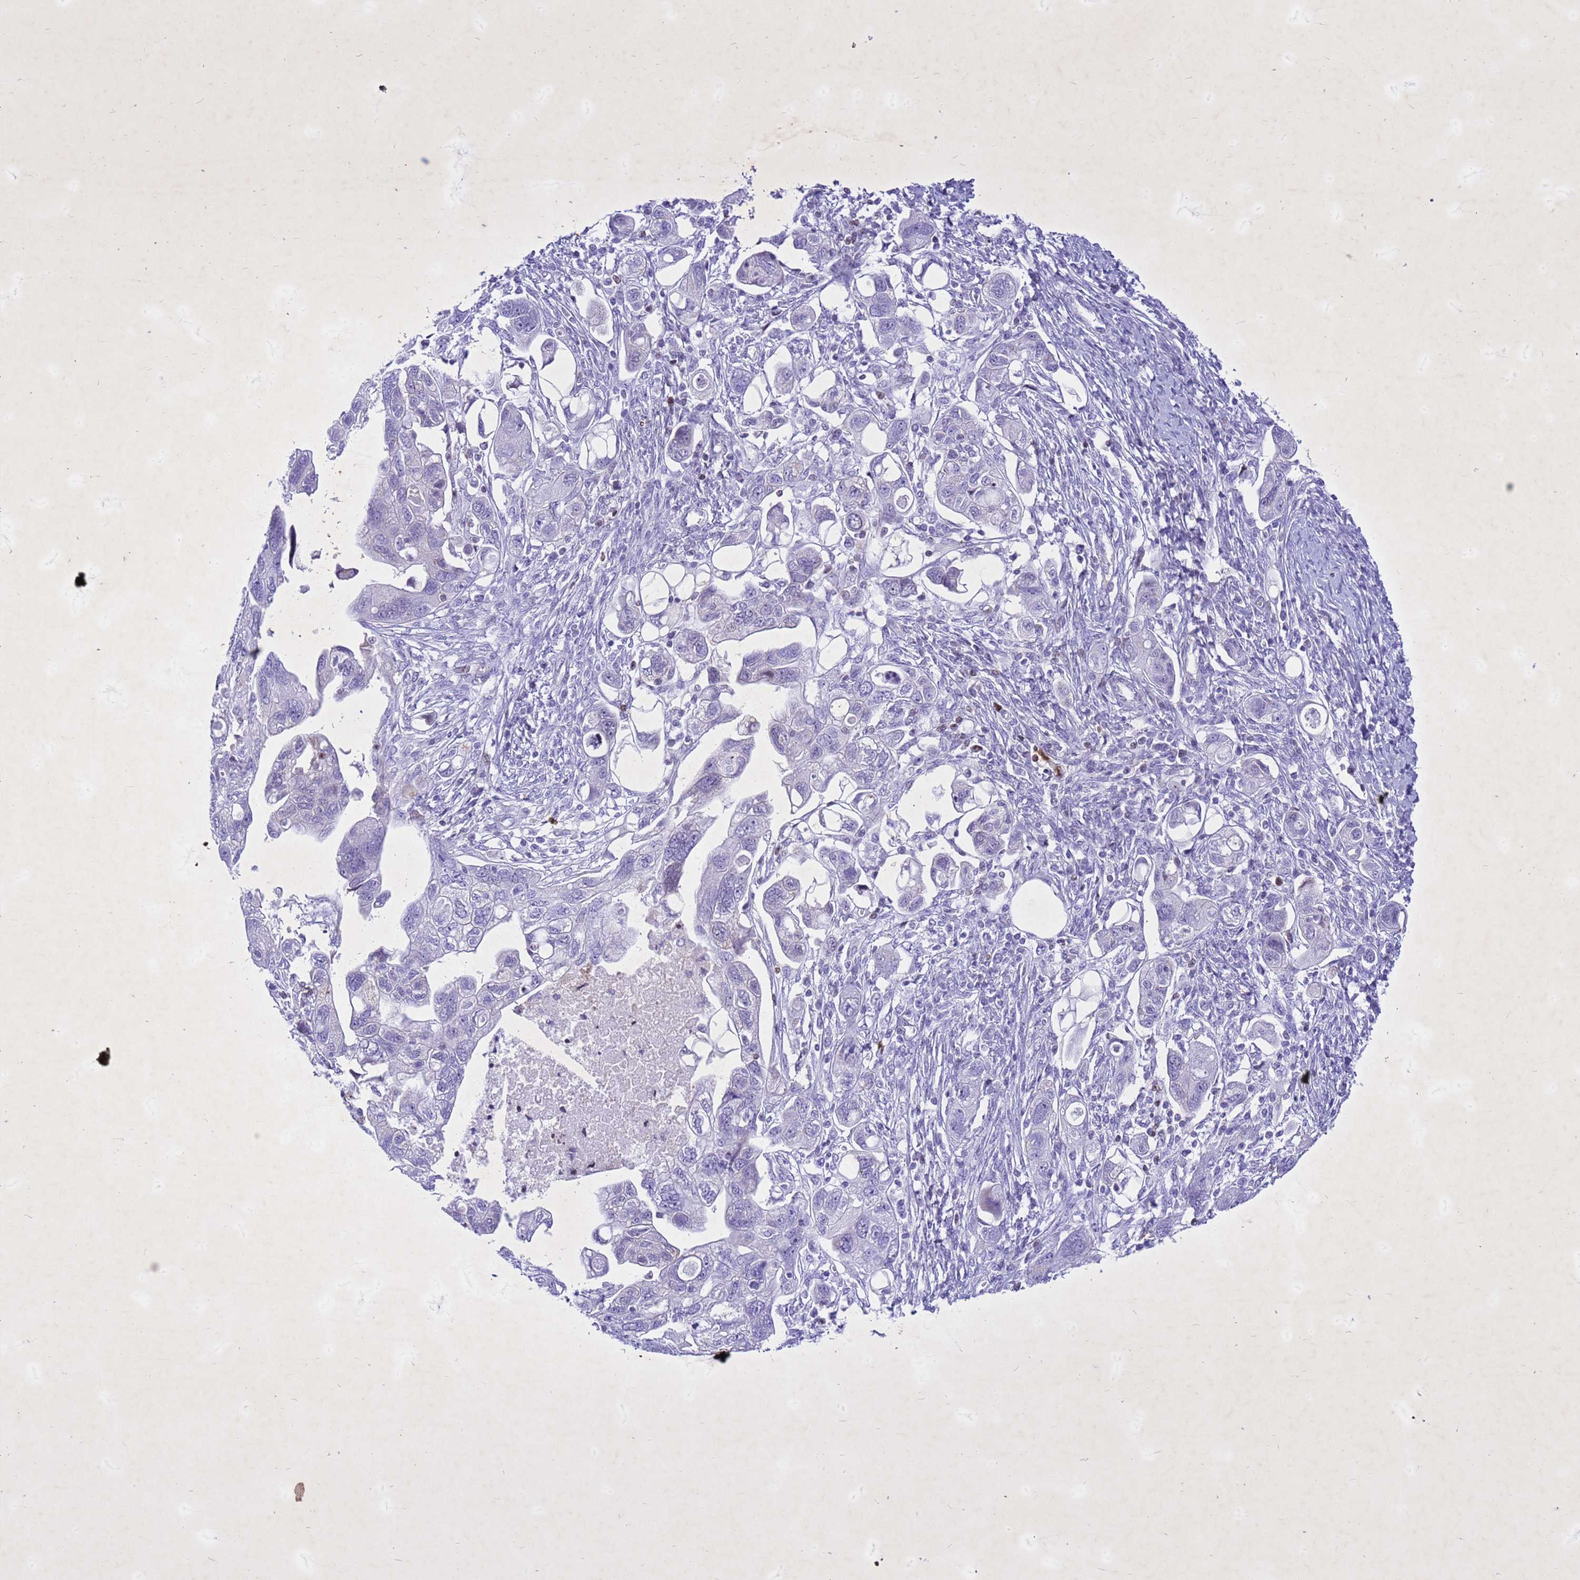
{"staining": {"intensity": "negative", "quantity": "none", "location": "none"}, "tissue": "ovarian cancer", "cell_type": "Tumor cells", "image_type": "cancer", "snomed": [{"axis": "morphology", "description": "Carcinoma, NOS"}, {"axis": "morphology", "description": "Cystadenocarcinoma, serous, NOS"}, {"axis": "topography", "description": "Ovary"}], "caption": "This is an immunohistochemistry histopathology image of human ovarian carcinoma. There is no expression in tumor cells.", "gene": "COPS9", "patient": {"sex": "female", "age": 69}}